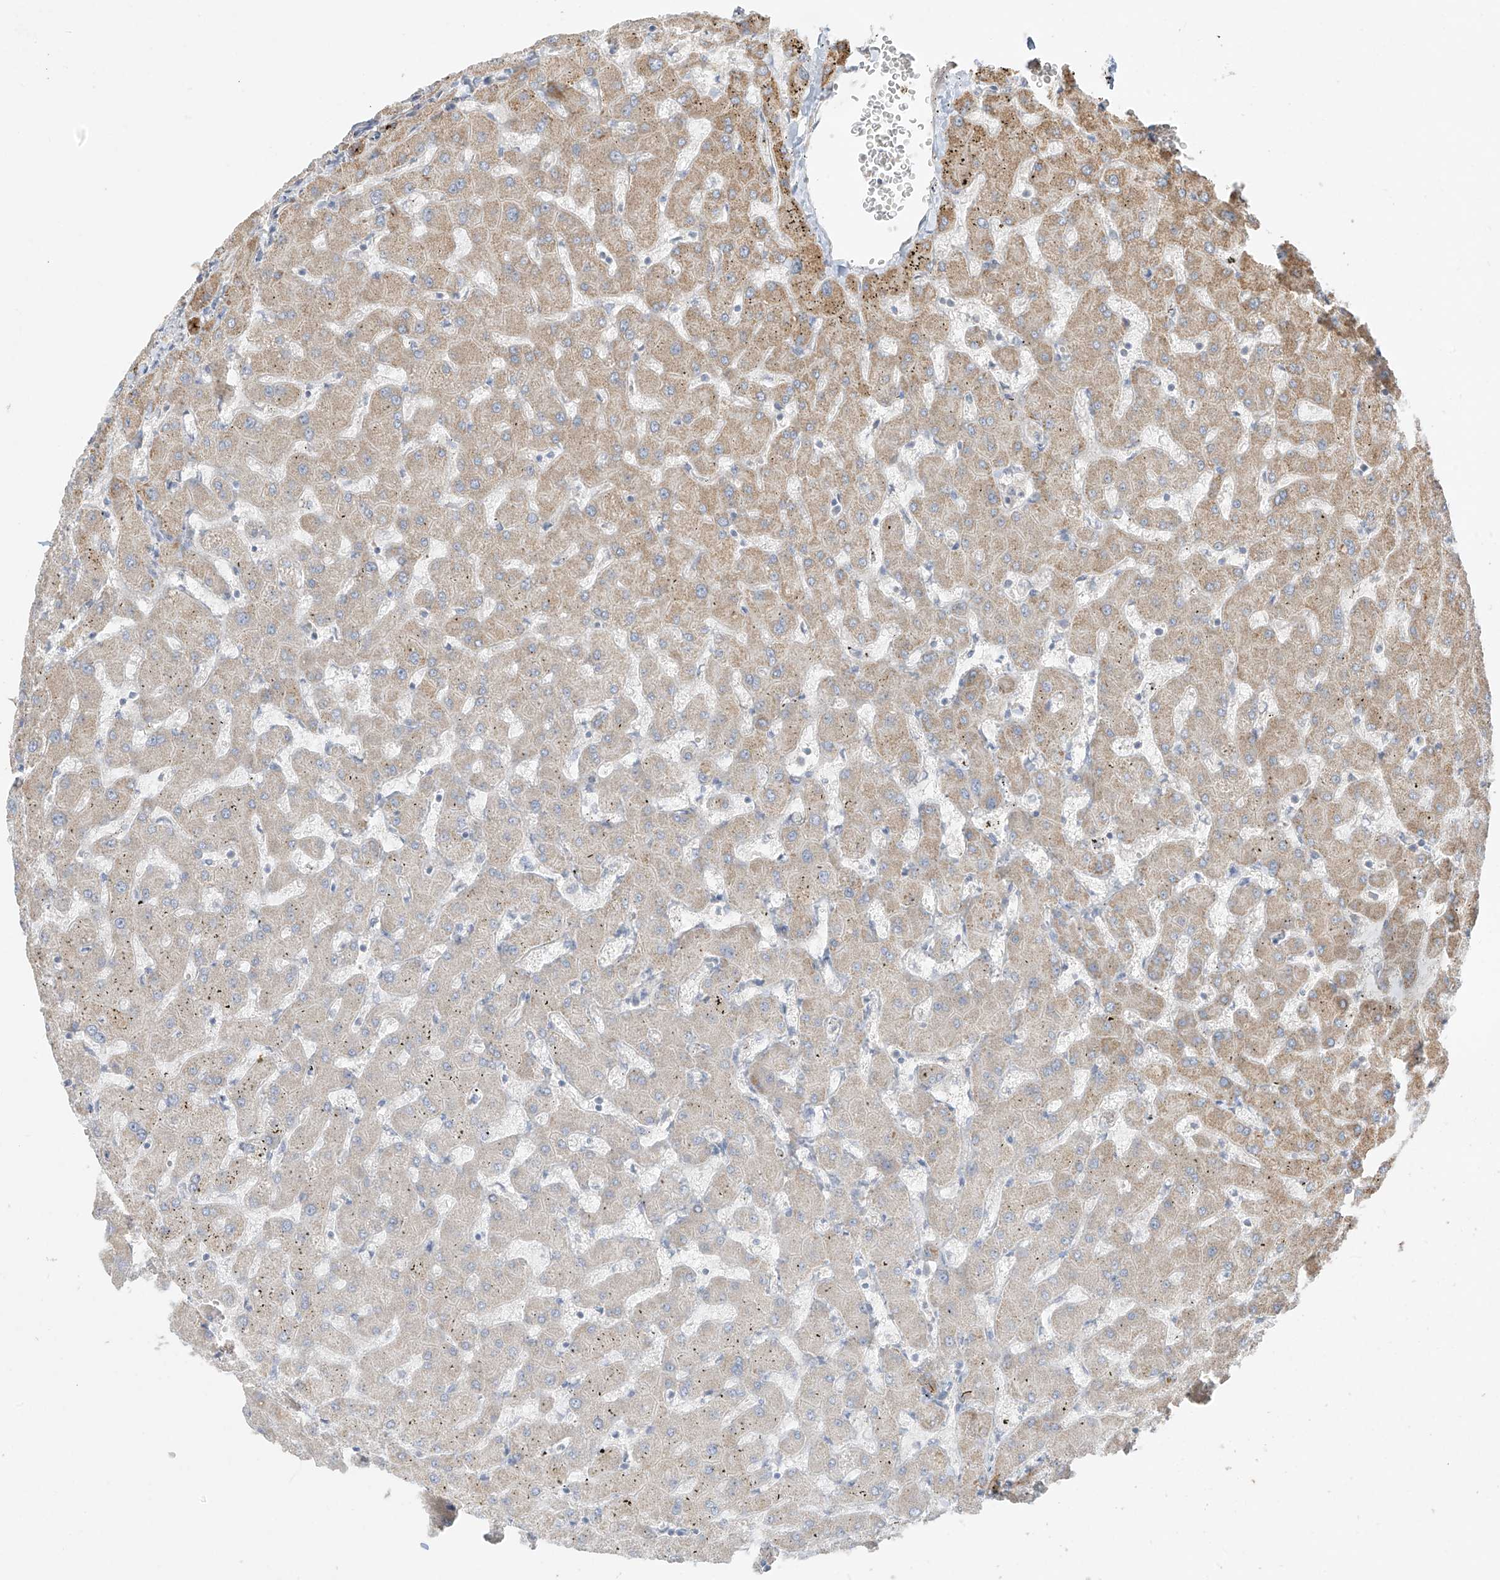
{"staining": {"intensity": "strong", "quantity": ">75%", "location": "cytoplasmic/membranous"}, "tissue": "liver", "cell_type": "Cholangiocytes", "image_type": "normal", "snomed": [{"axis": "morphology", "description": "Normal tissue, NOS"}, {"axis": "topography", "description": "Liver"}], "caption": "Cholangiocytes show strong cytoplasmic/membranous staining in approximately >75% of cells in benign liver.", "gene": "DCDC2", "patient": {"sex": "female", "age": 63}}